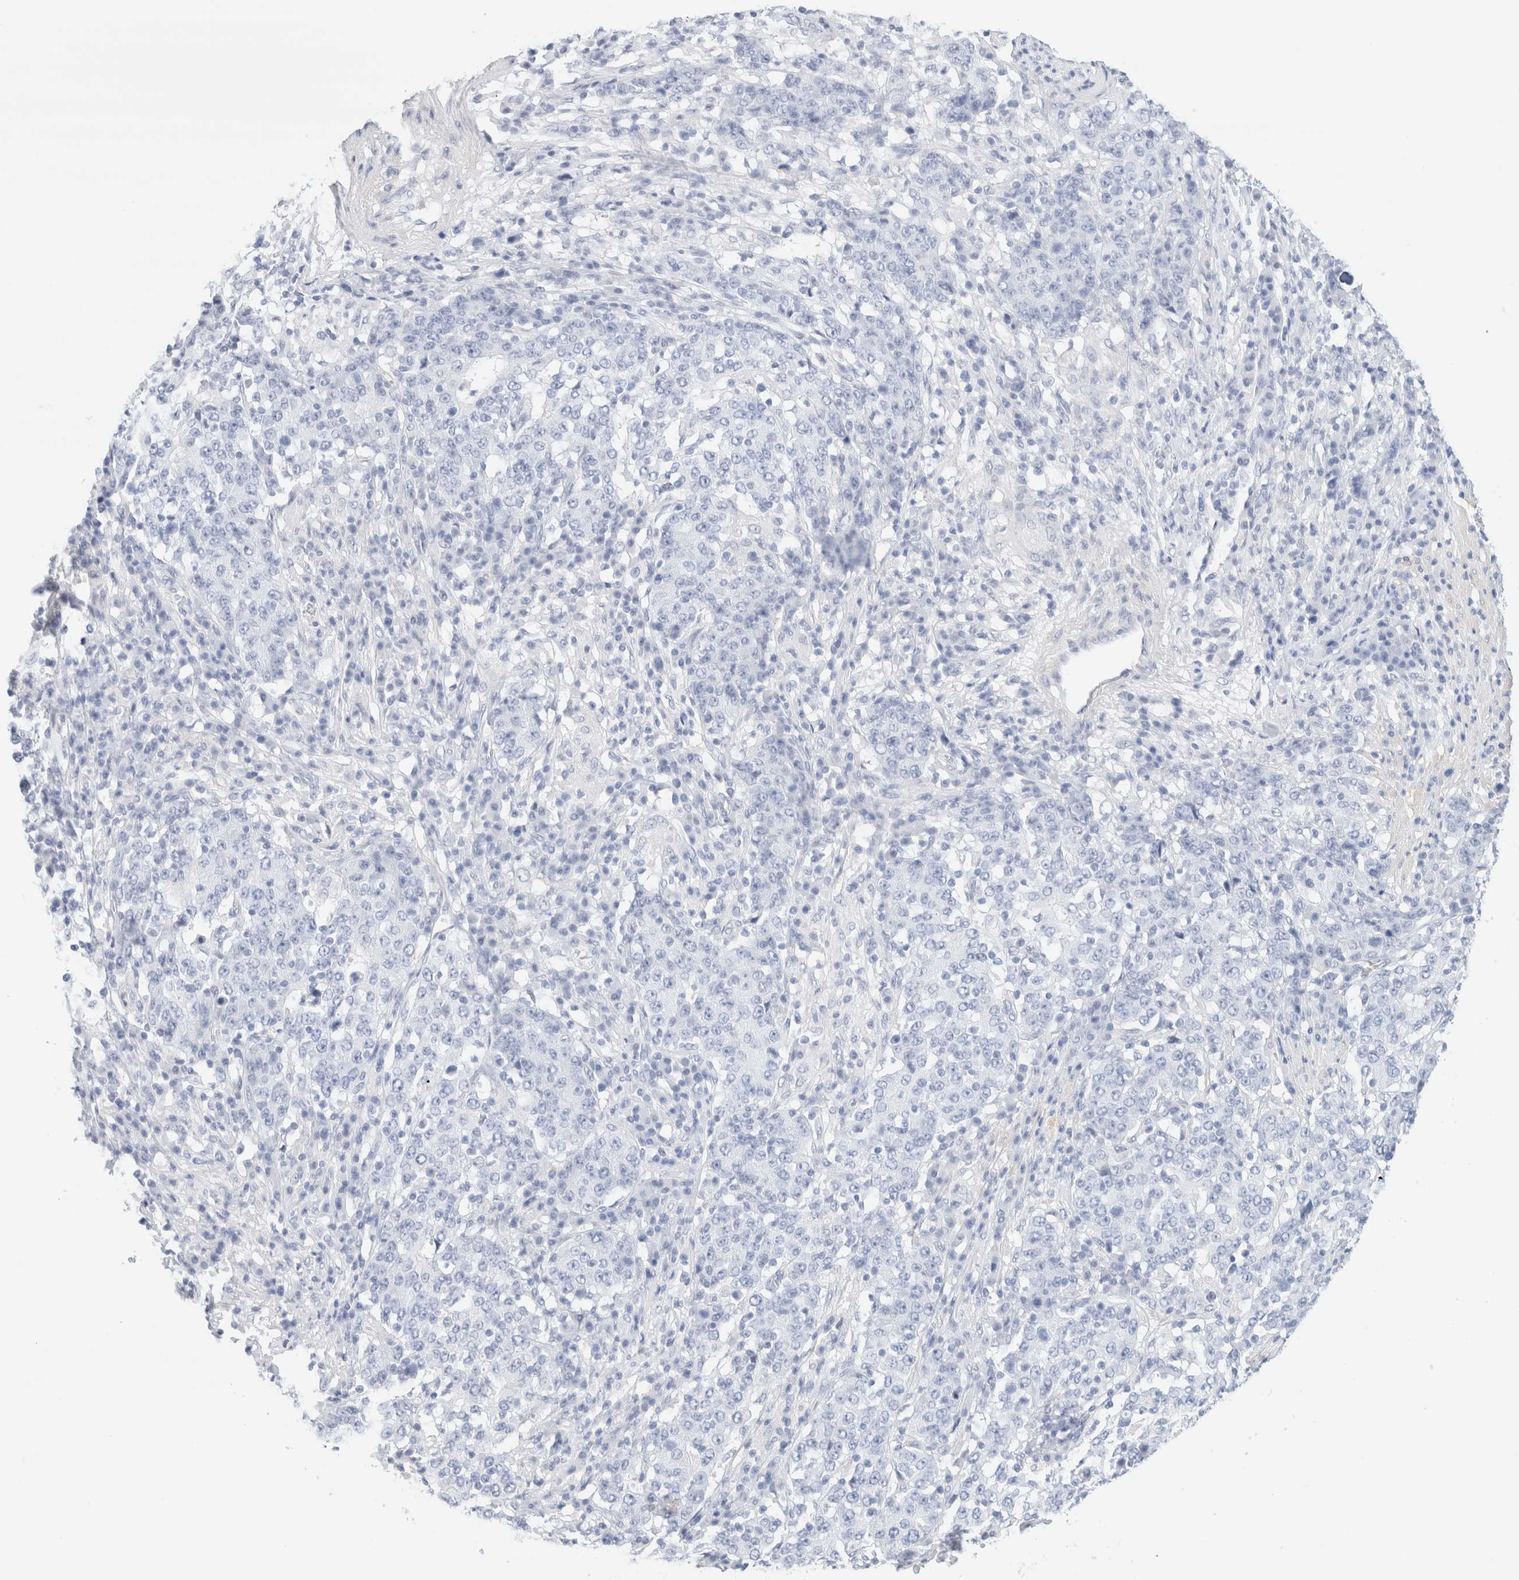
{"staining": {"intensity": "negative", "quantity": "none", "location": "none"}, "tissue": "stomach cancer", "cell_type": "Tumor cells", "image_type": "cancer", "snomed": [{"axis": "morphology", "description": "Adenocarcinoma, NOS"}, {"axis": "topography", "description": "Stomach"}], "caption": "DAB (3,3'-diaminobenzidine) immunohistochemical staining of stomach cancer exhibits no significant staining in tumor cells.", "gene": "DPYS", "patient": {"sex": "male", "age": 59}}